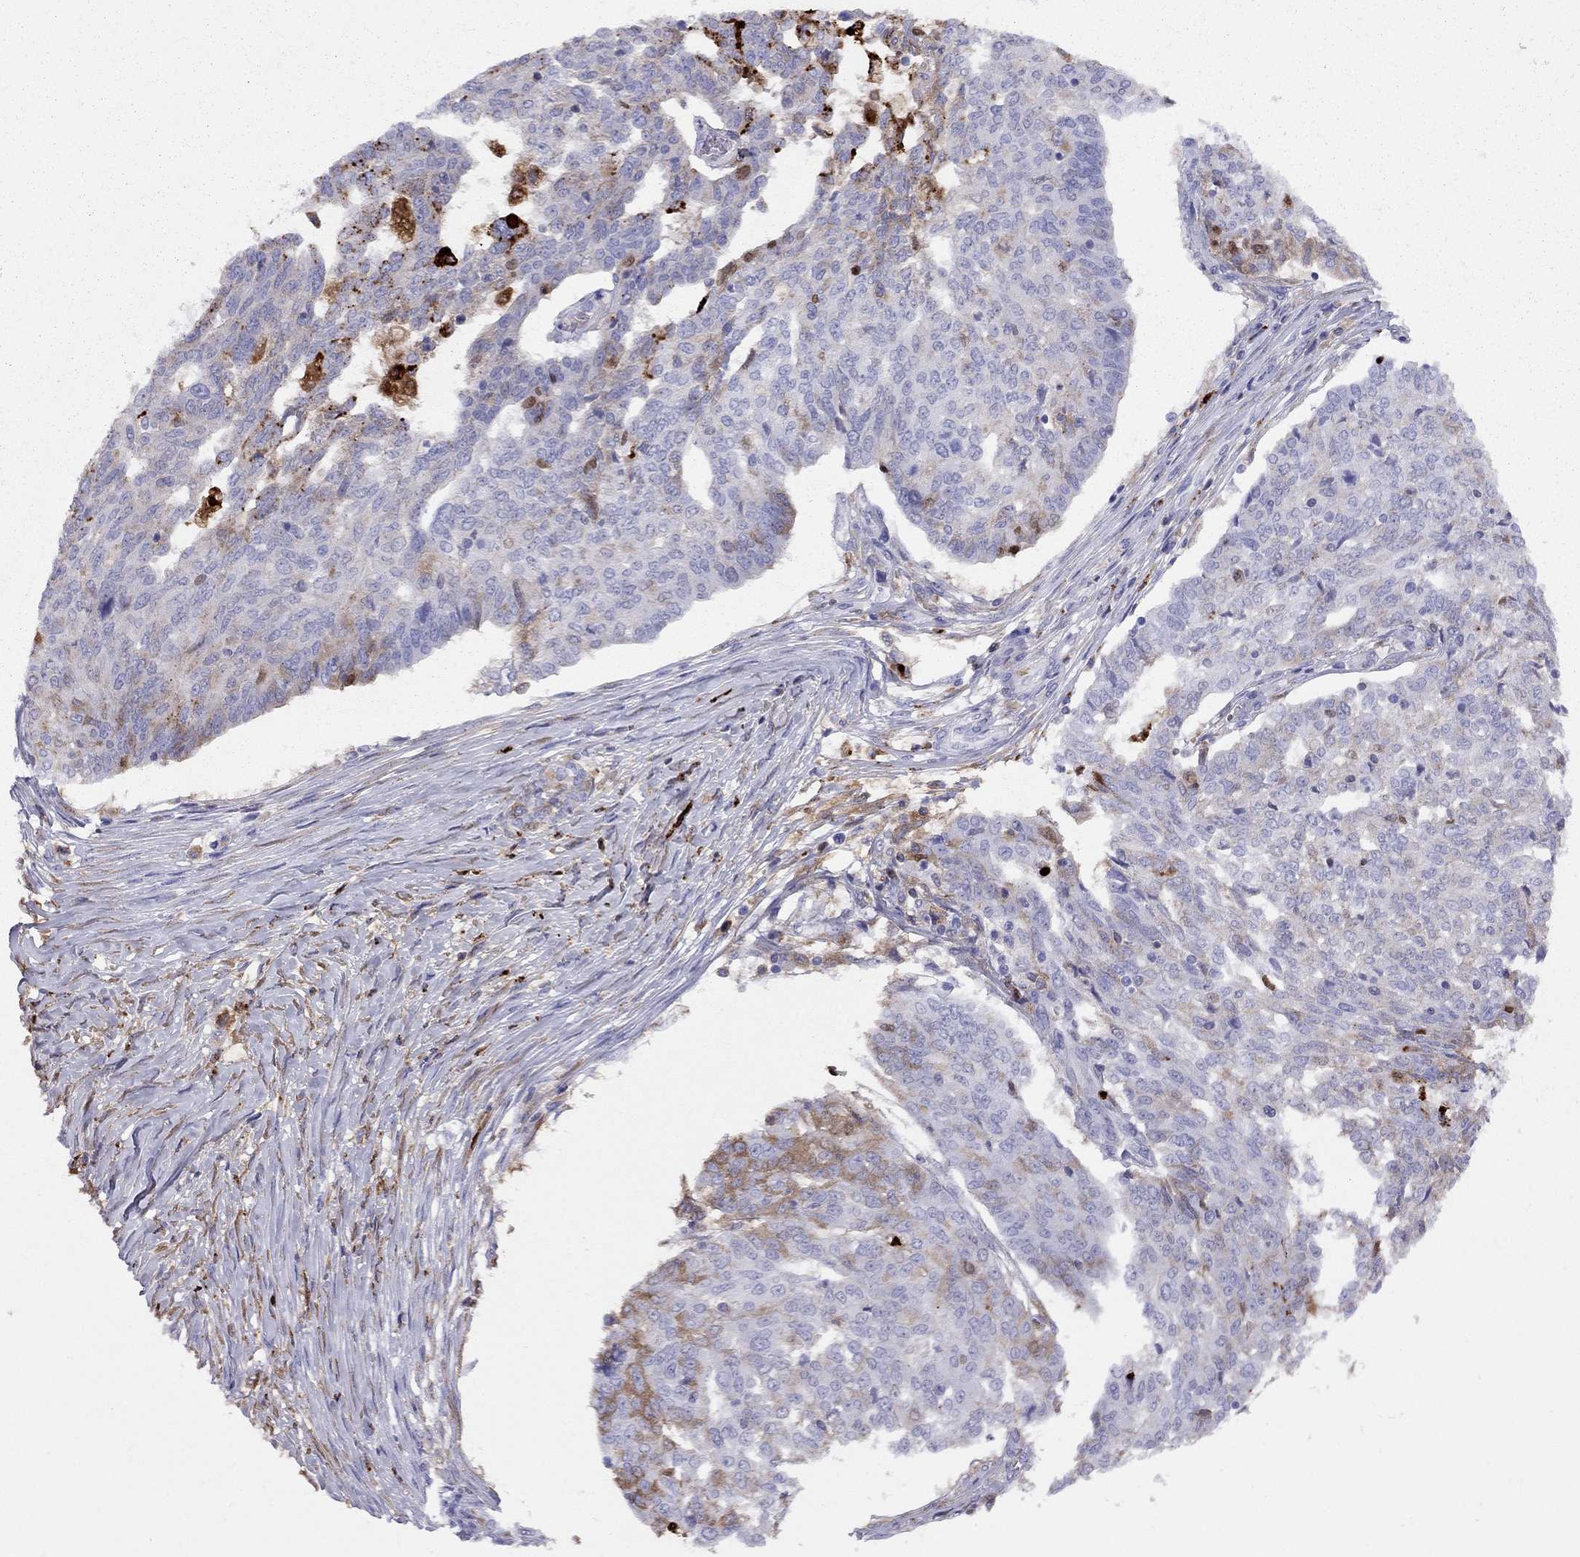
{"staining": {"intensity": "strong", "quantity": "<25%", "location": "cytoplasmic/membranous"}, "tissue": "ovarian cancer", "cell_type": "Tumor cells", "image_type": "cancer", "snomed": [{"axis": "morphology", "description": "Cystadenocarcinoma, serous, NOS"}, {"axis": "topography", "description": "Ovary"}], "caption": "Tumor cells show strong cytoplasmic/membranous positivity in about <25% of cells in ovarian cancer (serous cystadenocarcinoma). (Brightfield microscopy of DAB IHC at high magnification).", "gene": "SERPINA3", "patient": {"sex": "female", "age": 67}}